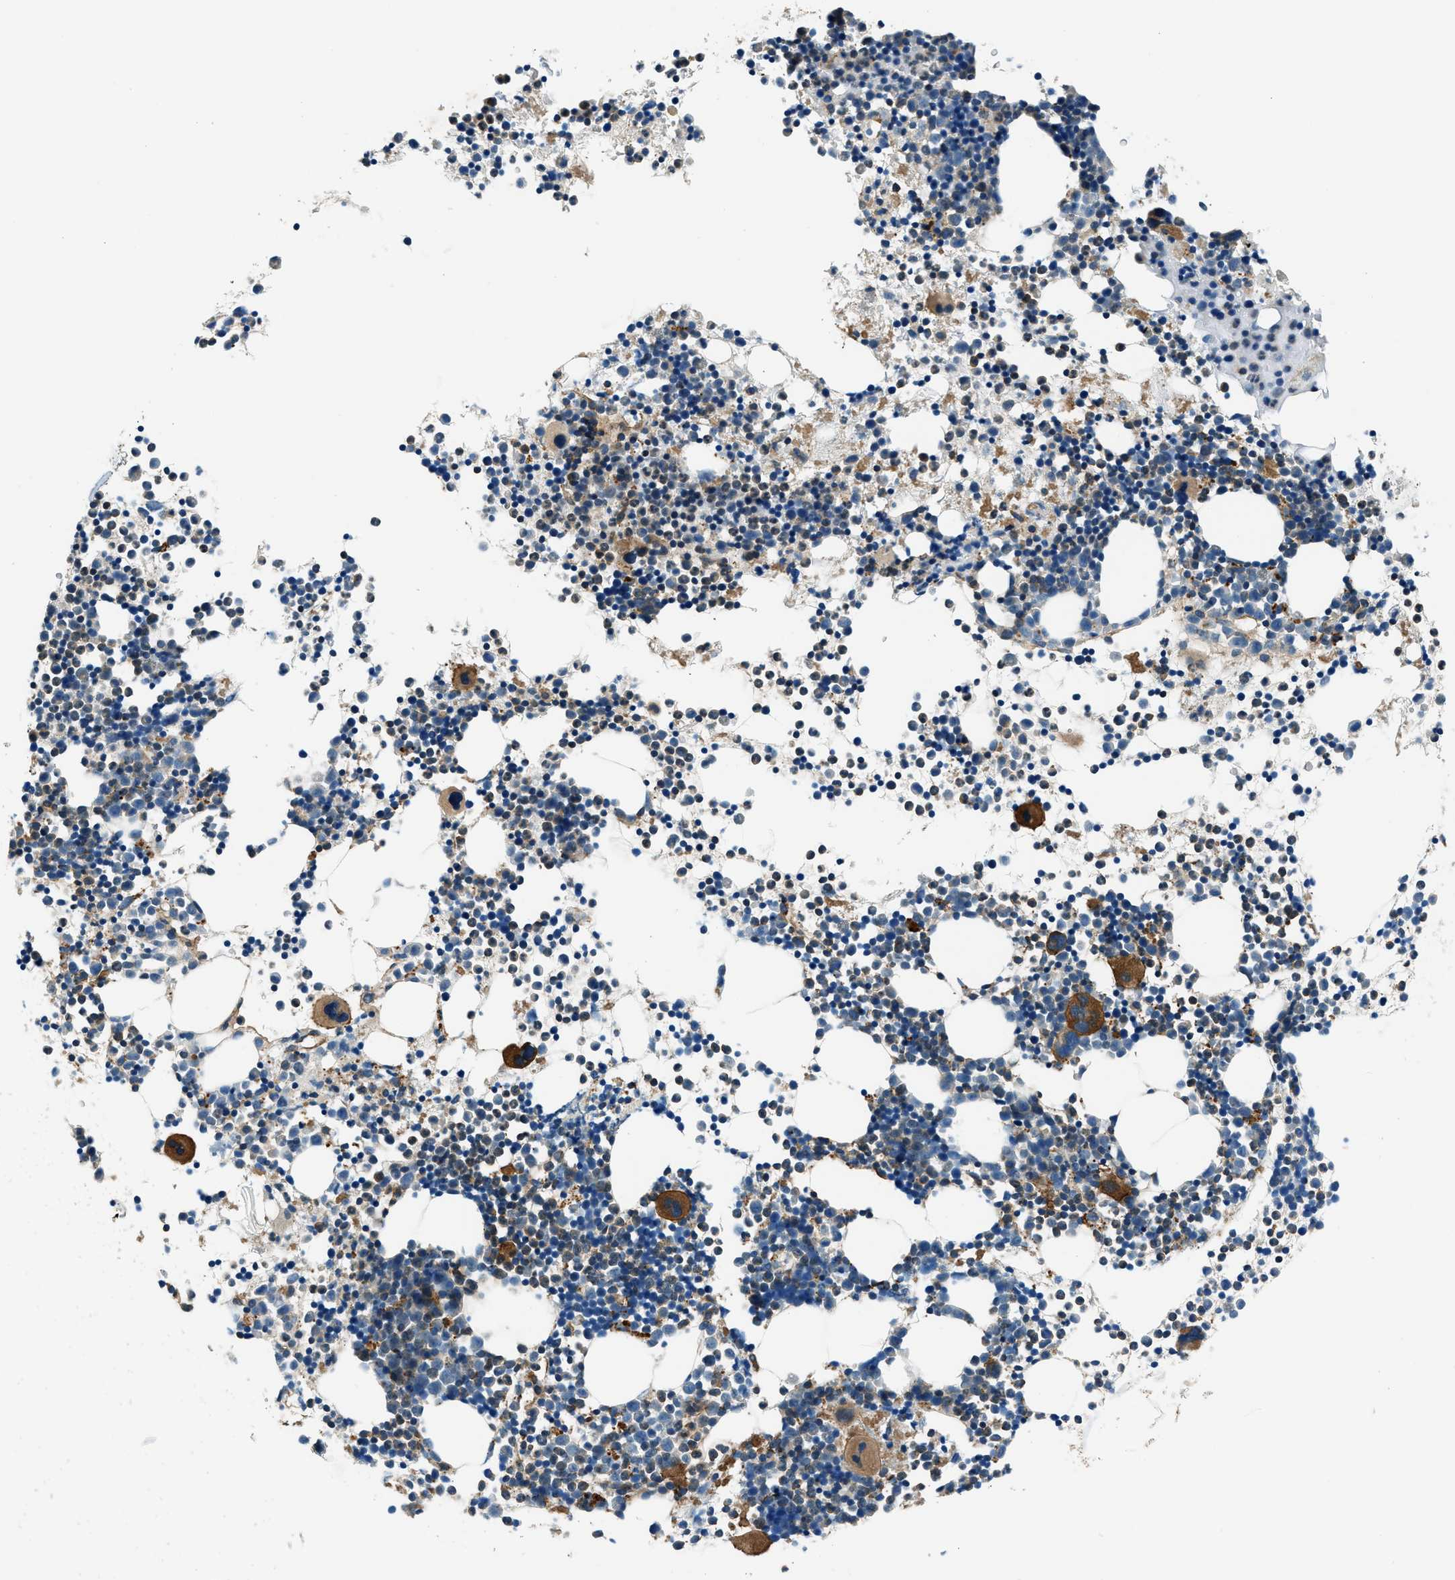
{"staining": {"intensity": "moderate", "quantity": "<25%", "location": "cytoplasmic/membranous"}, "tissue": "bone marrow", "cell_type": "Hematopoietic cells", "image_type": "normal", "snomed": [{"axis": "morphology", "description": "Normal tissue, NOS"}, {"axis": "morphology", "description": "Inflammation, NOS"}, {"axis": "topography", "description": "Bone marrow"}], "caption": "A high-resolution photomicrograph shows IHC staining of benign bone marrow, which reveals moderate cytoplasmic/membranous staining in approximately <25% of hematopoietic cells. The protein of interest is stained brown, and the nuclei are stained in blue (DAB (3,3'-diaminobenzidine) IHC with brightfield microscopy, high magnification).", "gene": "SLC19A2", "patient": {"sex": "female", "age": 61}}